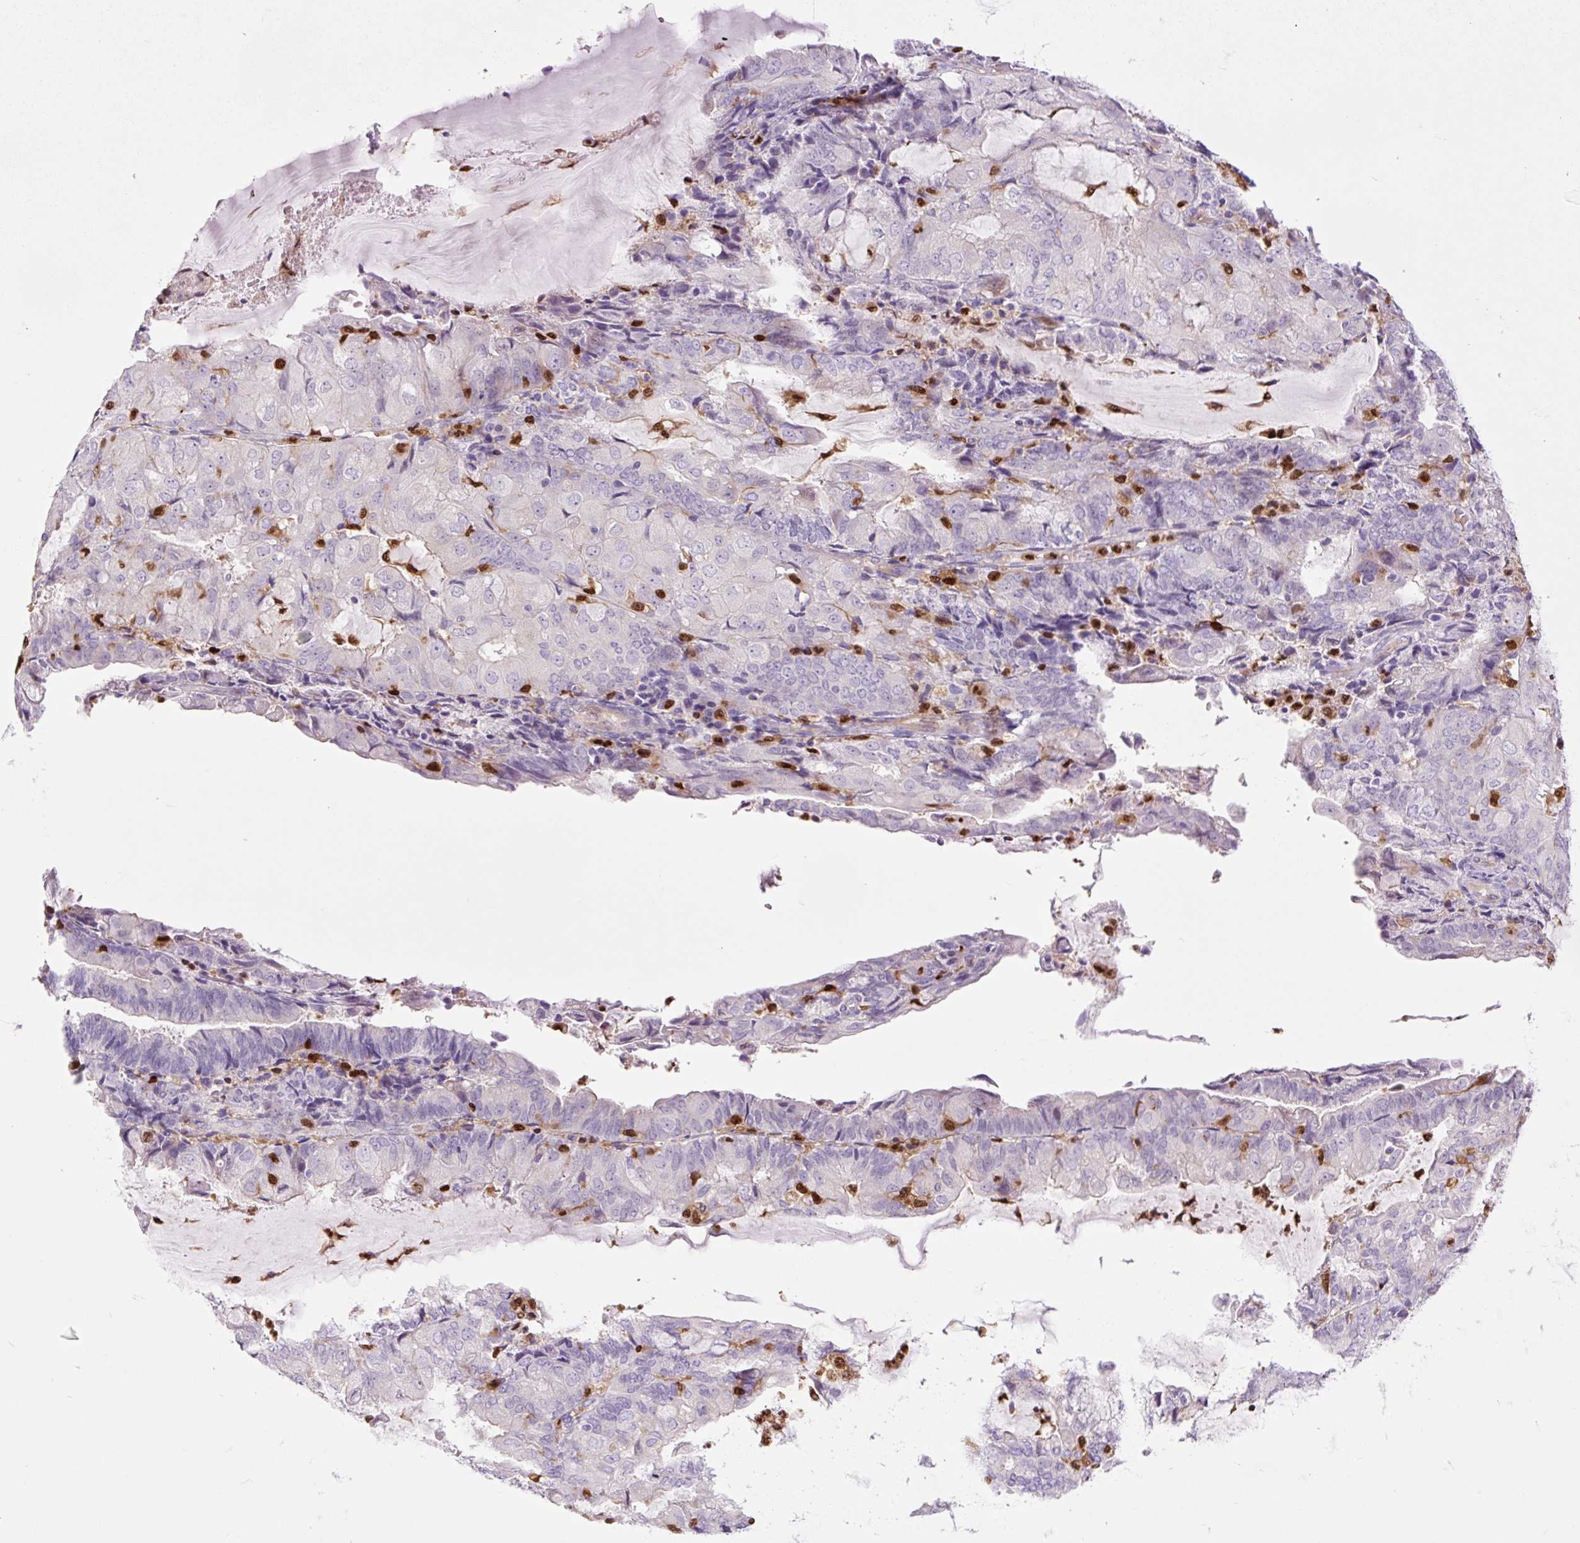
{"staining": {"intensity": "negative", "quantity": "none", "location": "none"}, "tissue": "endometrial cancer", "cell_type": "Tumor cells", "image_type": "cancer", "snomed": [{"axis": "morphology", "description": "Adenocarcinoma, NOS"}, {"axis": "topography", "description": "Endometrium"}], "caption": "High power microscopy histopathology image of an IHC photomicrograph of endometrial cancer (adenocarcinoma), revealing no significant expression in tumor cells.", "gene": "SPI1", "patient": {"sex": "female", "age": 81}}